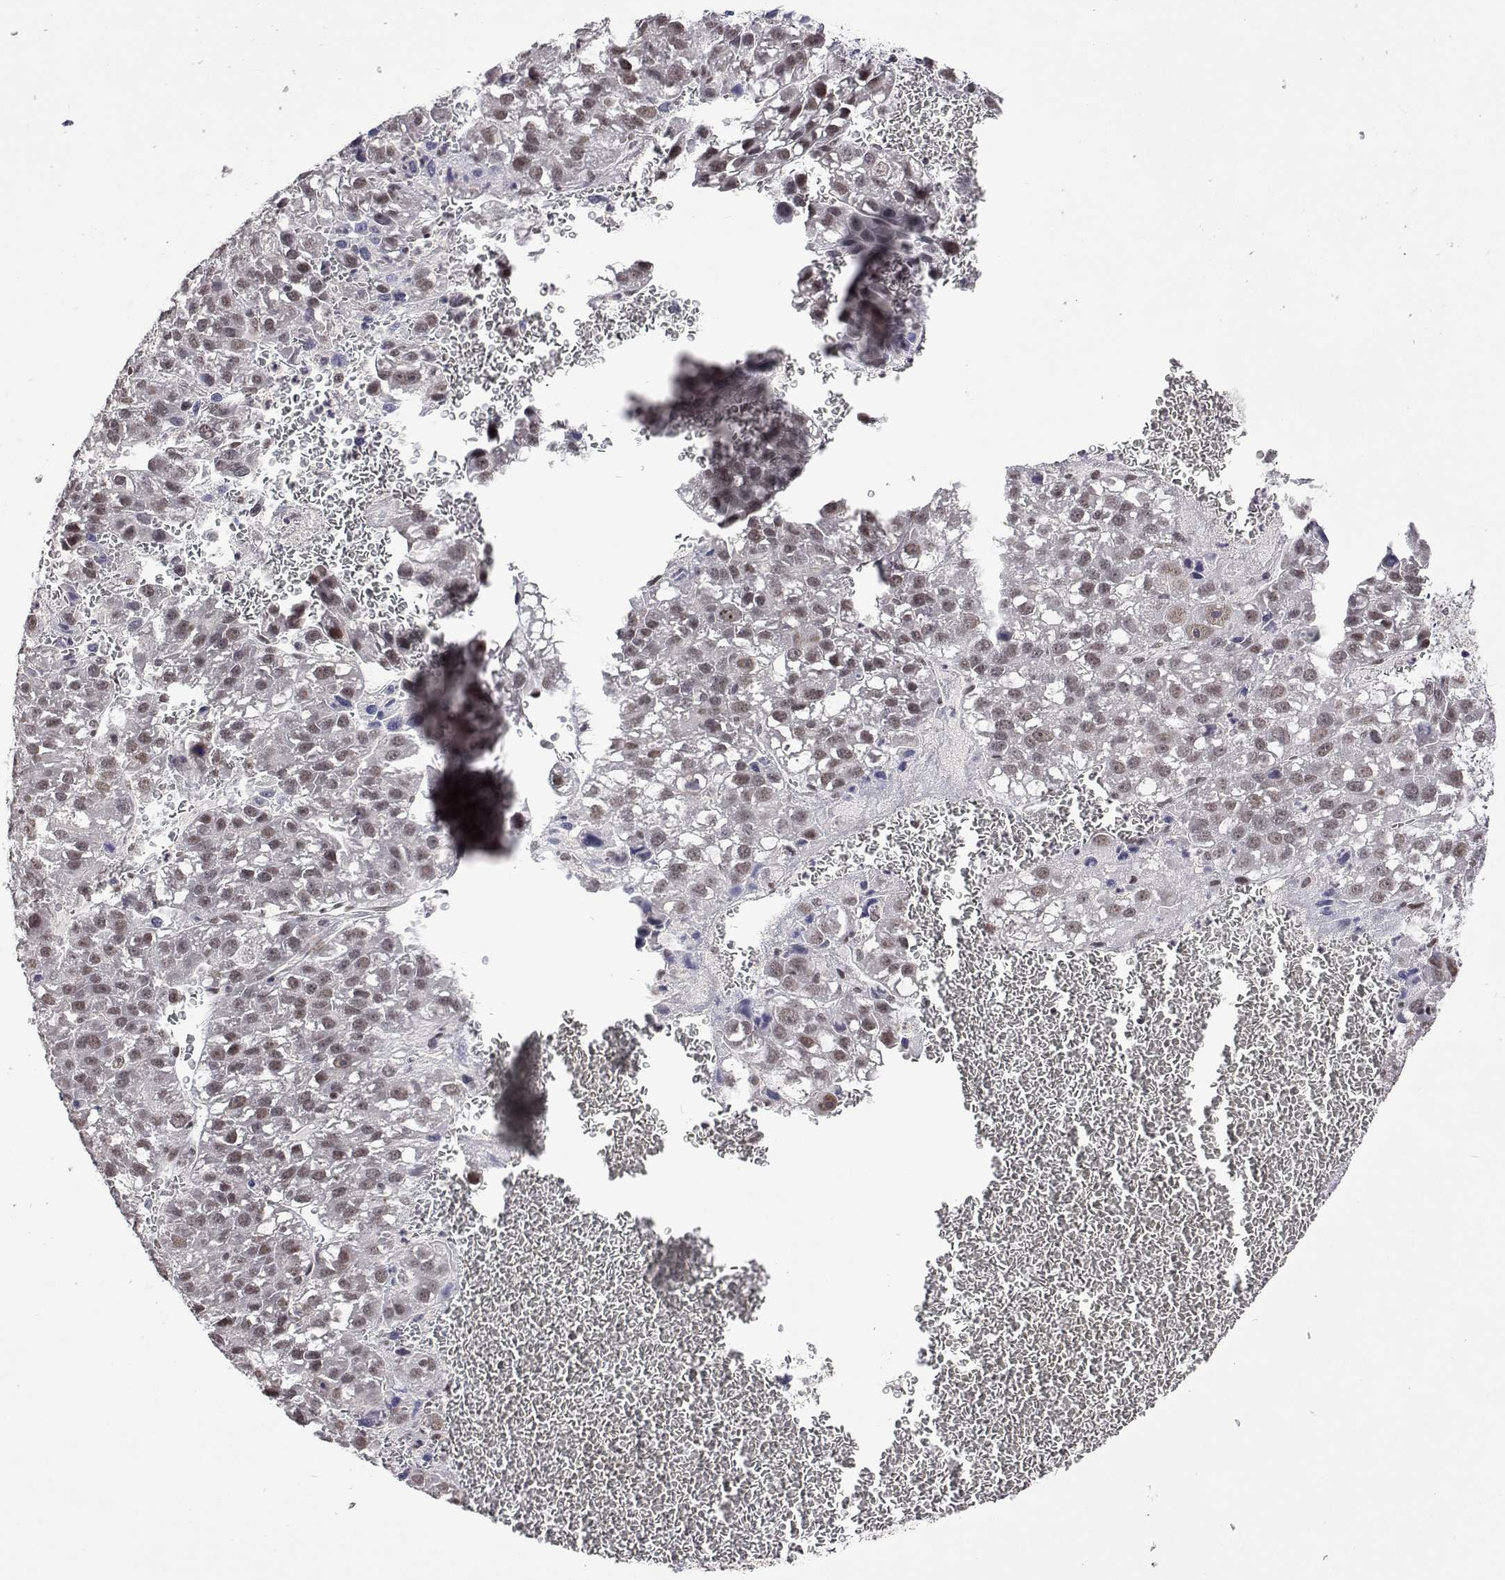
{"staining": {"intensity": "weak", "quantity": "25%-75%", "location": "nuclear"}, "tissue": "liver cancer", "cell_type": "Tumor cells", "image_type": "cancer", "snomed": [{"axis": "morphology", "description": "Carcinoma, Hepatocellular, NOS"}, {"axis": "topography", "description": "Liver"}], "caption": "The image shows immunohistochemical staining of hepatocellular carcinoma (liver). There is weak nuclear staining is identified in approximately 25%-75% of tumor cells.", "gene": "HNRNPA0", "patient": {"sex": "female", "age": 70}}